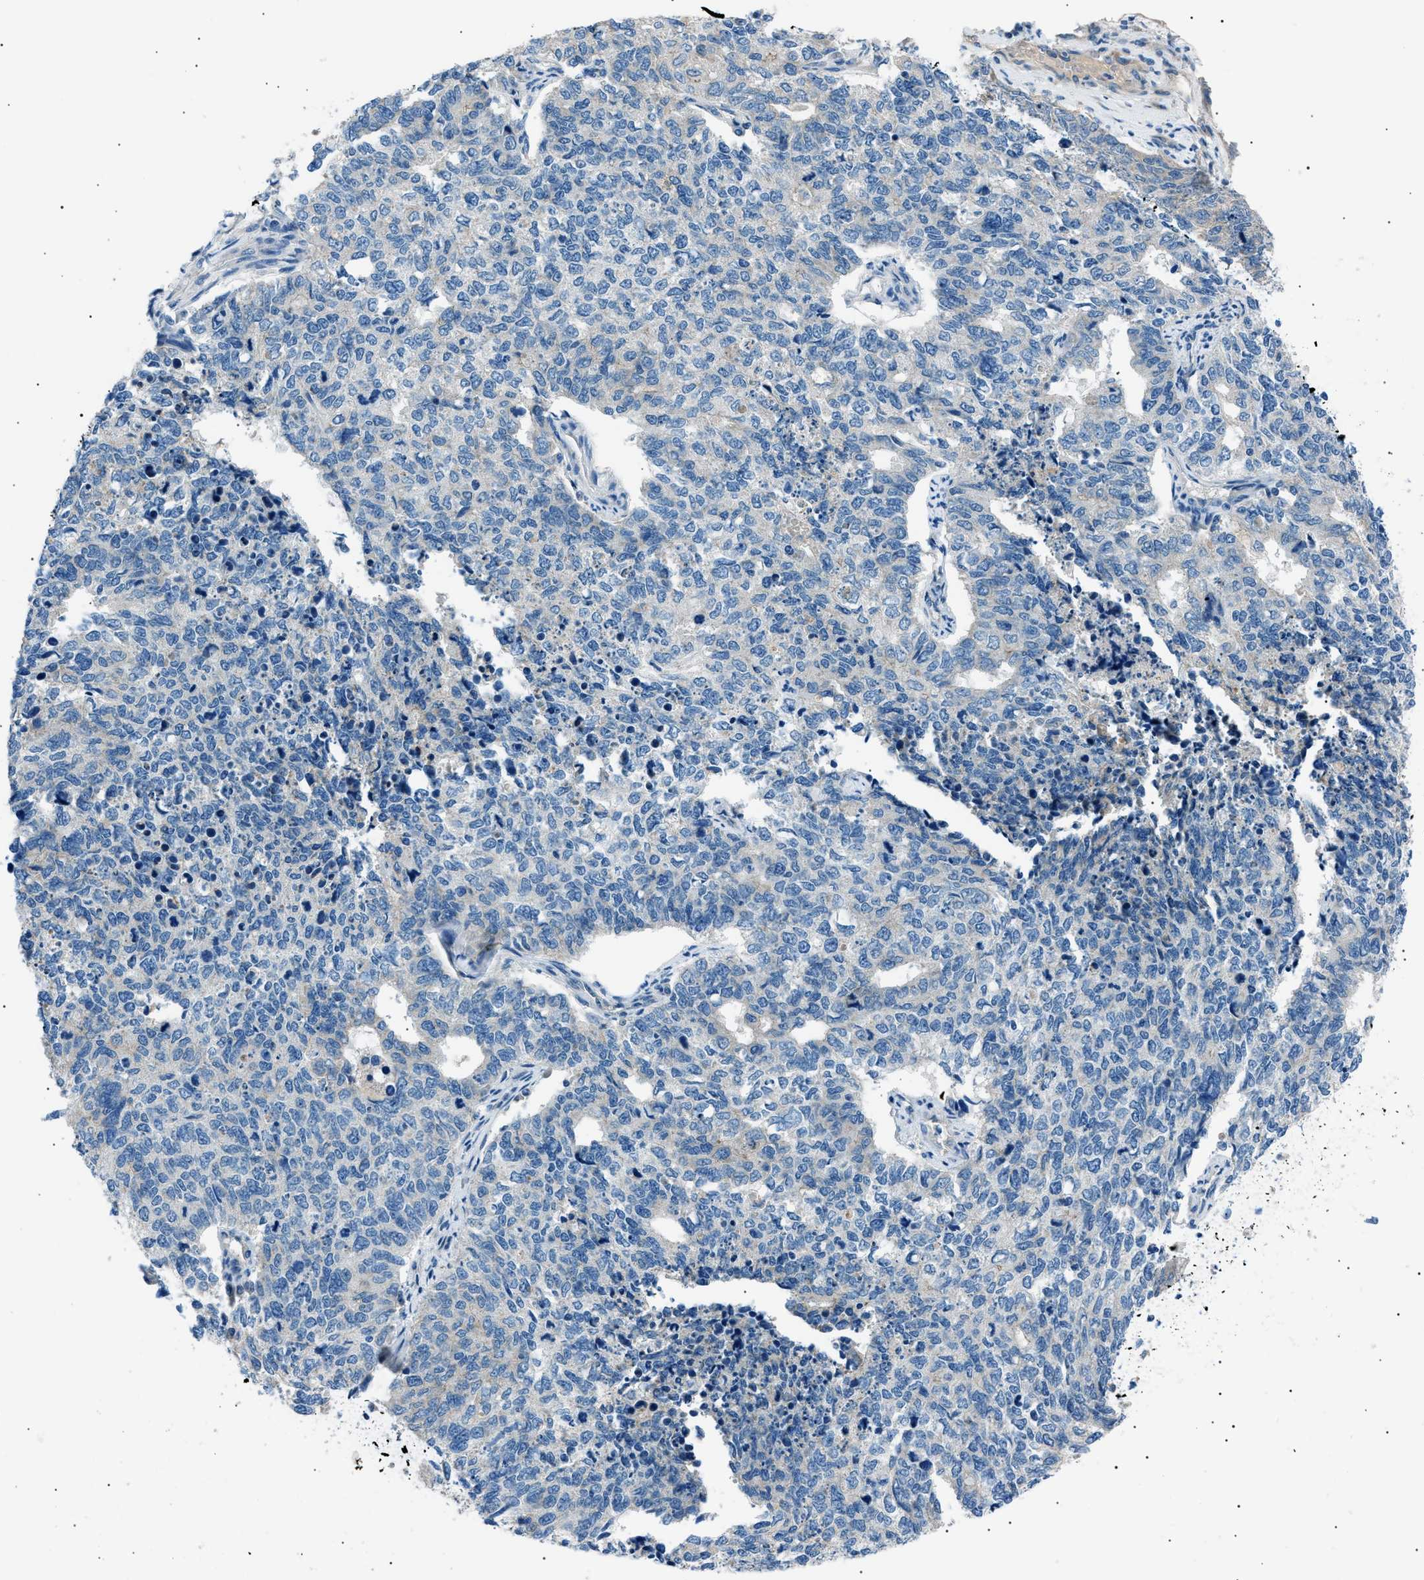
{"staining": {"intensity": "negative", "quantity": "none", "location": "none"}, "tissue": "cervical cancer", "cell_type": "Tumor cells", "image_type": "cancer", "snomed": [{"axis": "morphology", "description": "Squamous cell carcinoma, NOS"}, {"axis": "topography", "description": "Cervix"}], "caption": "This is a histopathology image of IHC staining of squamous cell carcinoma (cervical), which shows no positivity in tumor cells.", "gene": "LRRC37B", "patient": {"sex": "female", "age": 63}}